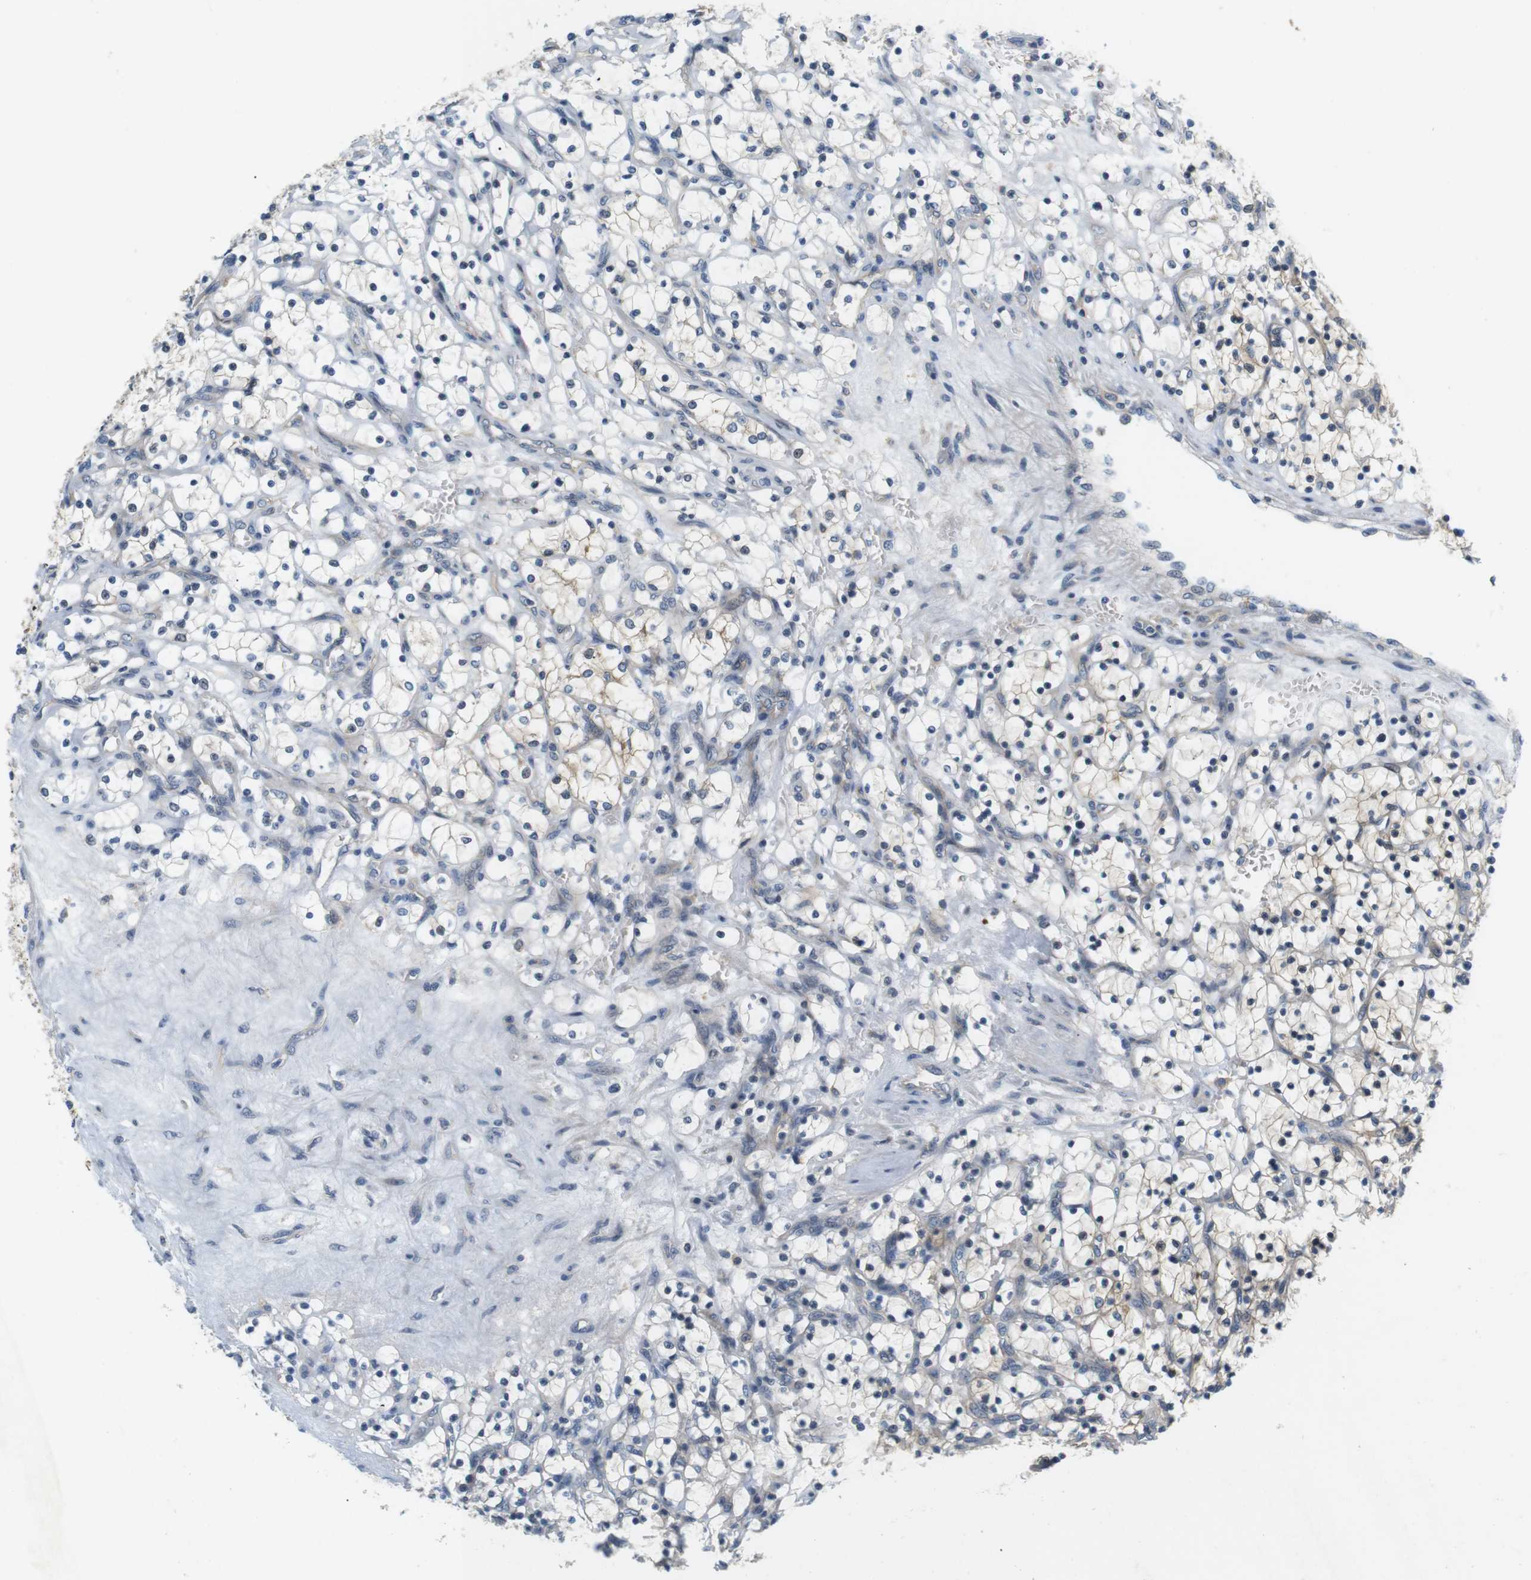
{"staining": {"intensity": "weak", "quantity": "25%-75%", "location": "cytoplasmic/membranous"}, "tissue": "renal cancer", "cell_type": "Tumor cells", "image_type": "cancer", "snomed": [{"axis": "morphology", "description": "Adenocarcinoma, NOS"}, {"axis": "topography", "description": "Kidney"}], "caption": "IHC image of human adenocarcinoma (renal) stained for a protein (brown), which shows low levels of weak cytoplasmic/membranous staining in about 25%-75% of tumor cells.", "gene": "SLC30A1", "patient": {"sex": "female", "age": 69}}